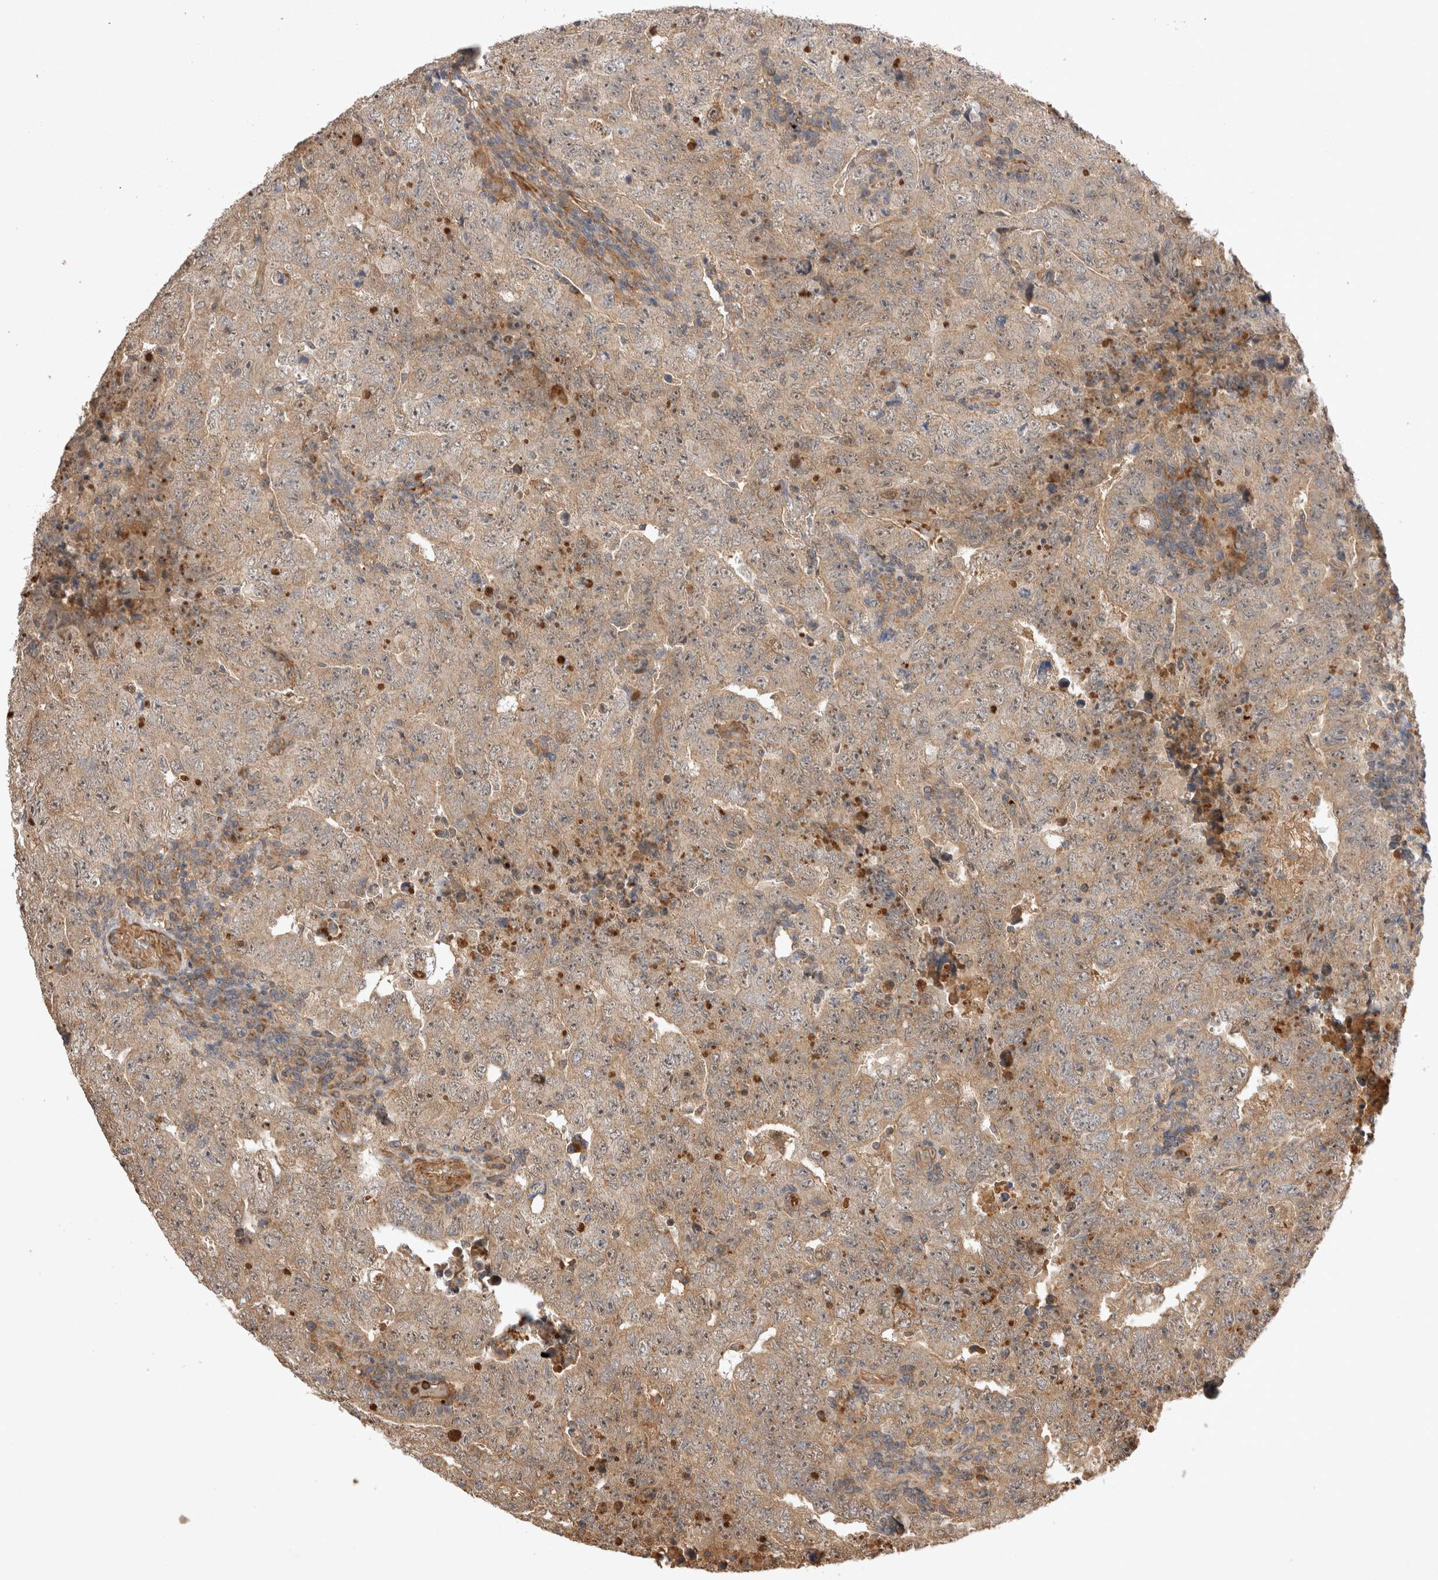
{"staining": {"intensity": "weak", "quantity": ">75%", "location": "cytoplasmic/membranous"}, "tissue": "testis cancer", "cell_type": "Tumor cells", "image_type": "cancer", "snomed": [{"axis": "morphology", "description": "Carcinoma, Embryonal, NOS"}, {"axis": "topography", "description": "Testis"}], "caption": "A high-resolution photomicrograph shows immunohistochemistry staining of testis embryonal carcinoma, which exhibits weak cytoplasmic/membranous positivity in about >75% of tumor cells. Nuclei are stained in blue.", "gene": "FAM221A", "patient": {"sex": "male", "age": 26}}